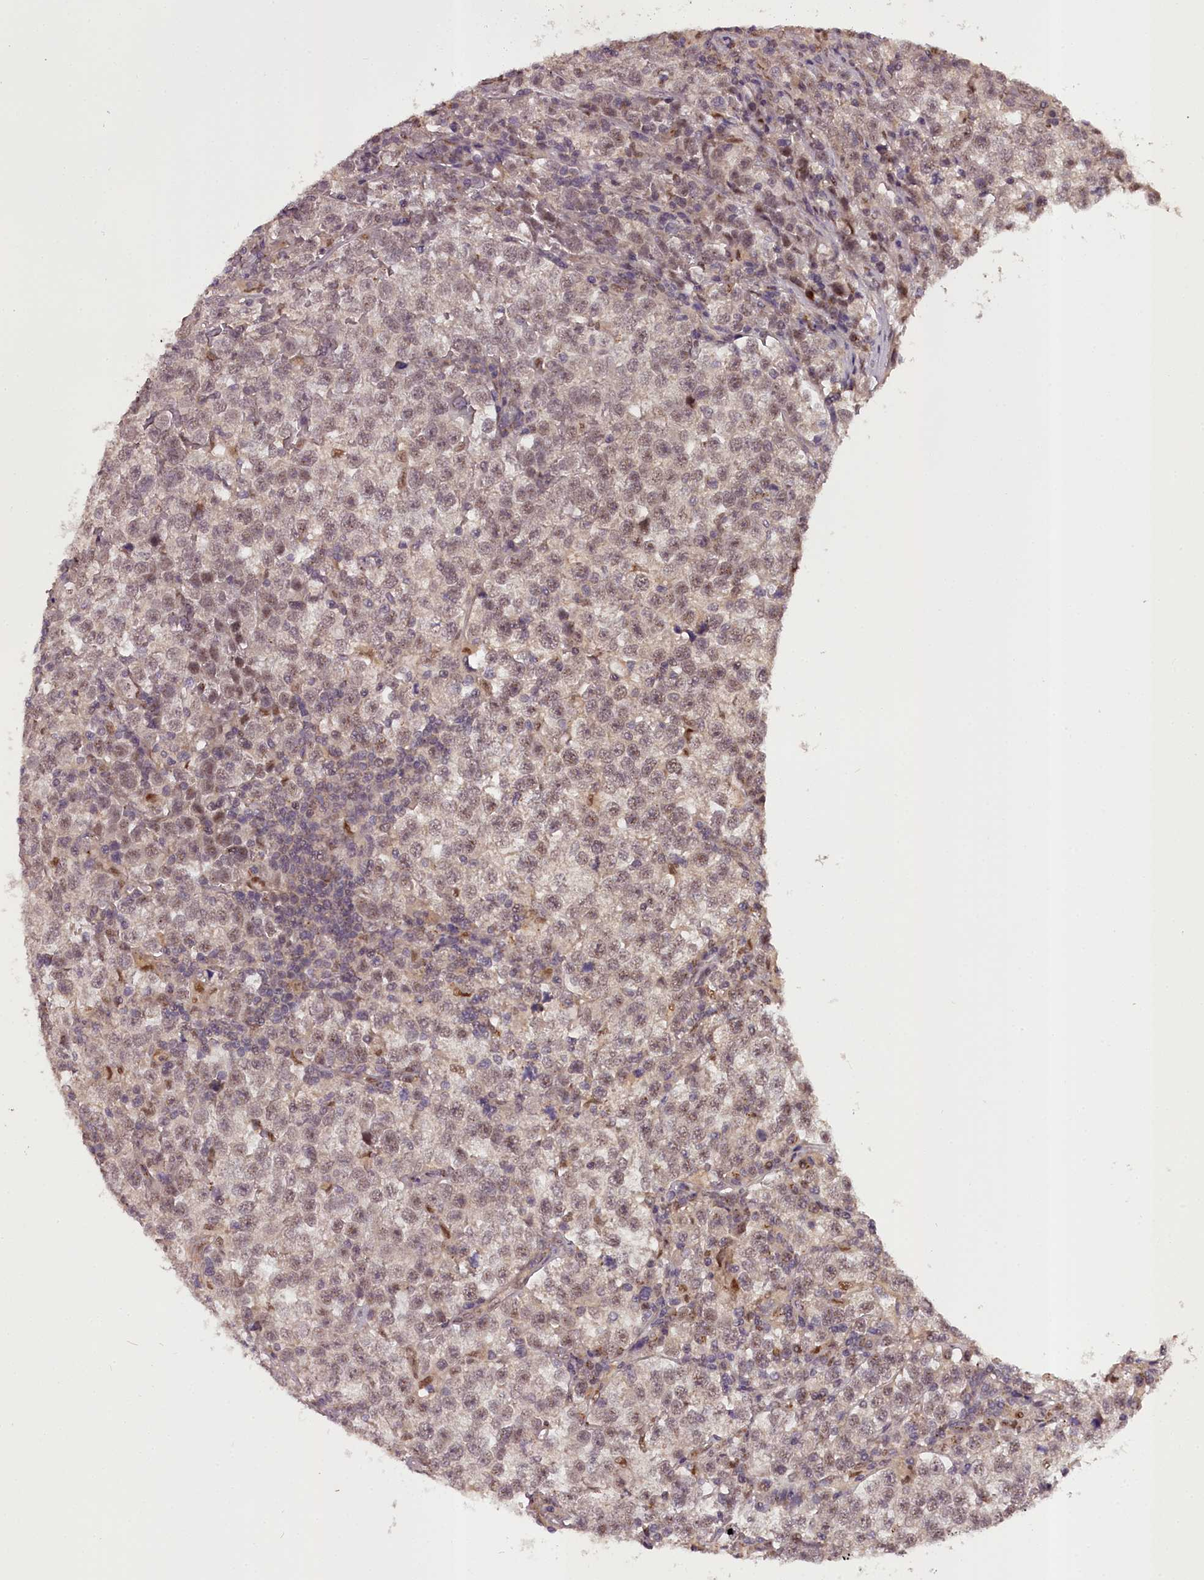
{"staining": {"intensity": "weak", "quantity": "25%-75%", "location": "nuclear"}, "tissue": "testis cancer", "cell_type": "Tumor cells", "image_type": "cancer", "snomed": [{"axis": "morphology", "description": "Normal tissue, NOS"}, {"axis": "morphology", "description": "Seminoma, NOS"}, {"axis": "topography", "description": "Testis"}], "caption": "This photomicrograph reveals testis cancer stained with IHC to label a protein in brown. The nuclear of tumor cells show weak positivity for the protein. Nuclei are counter-stained blue.", "gene": "MAML3", "patient": {"sex": "male", "age": 43}}